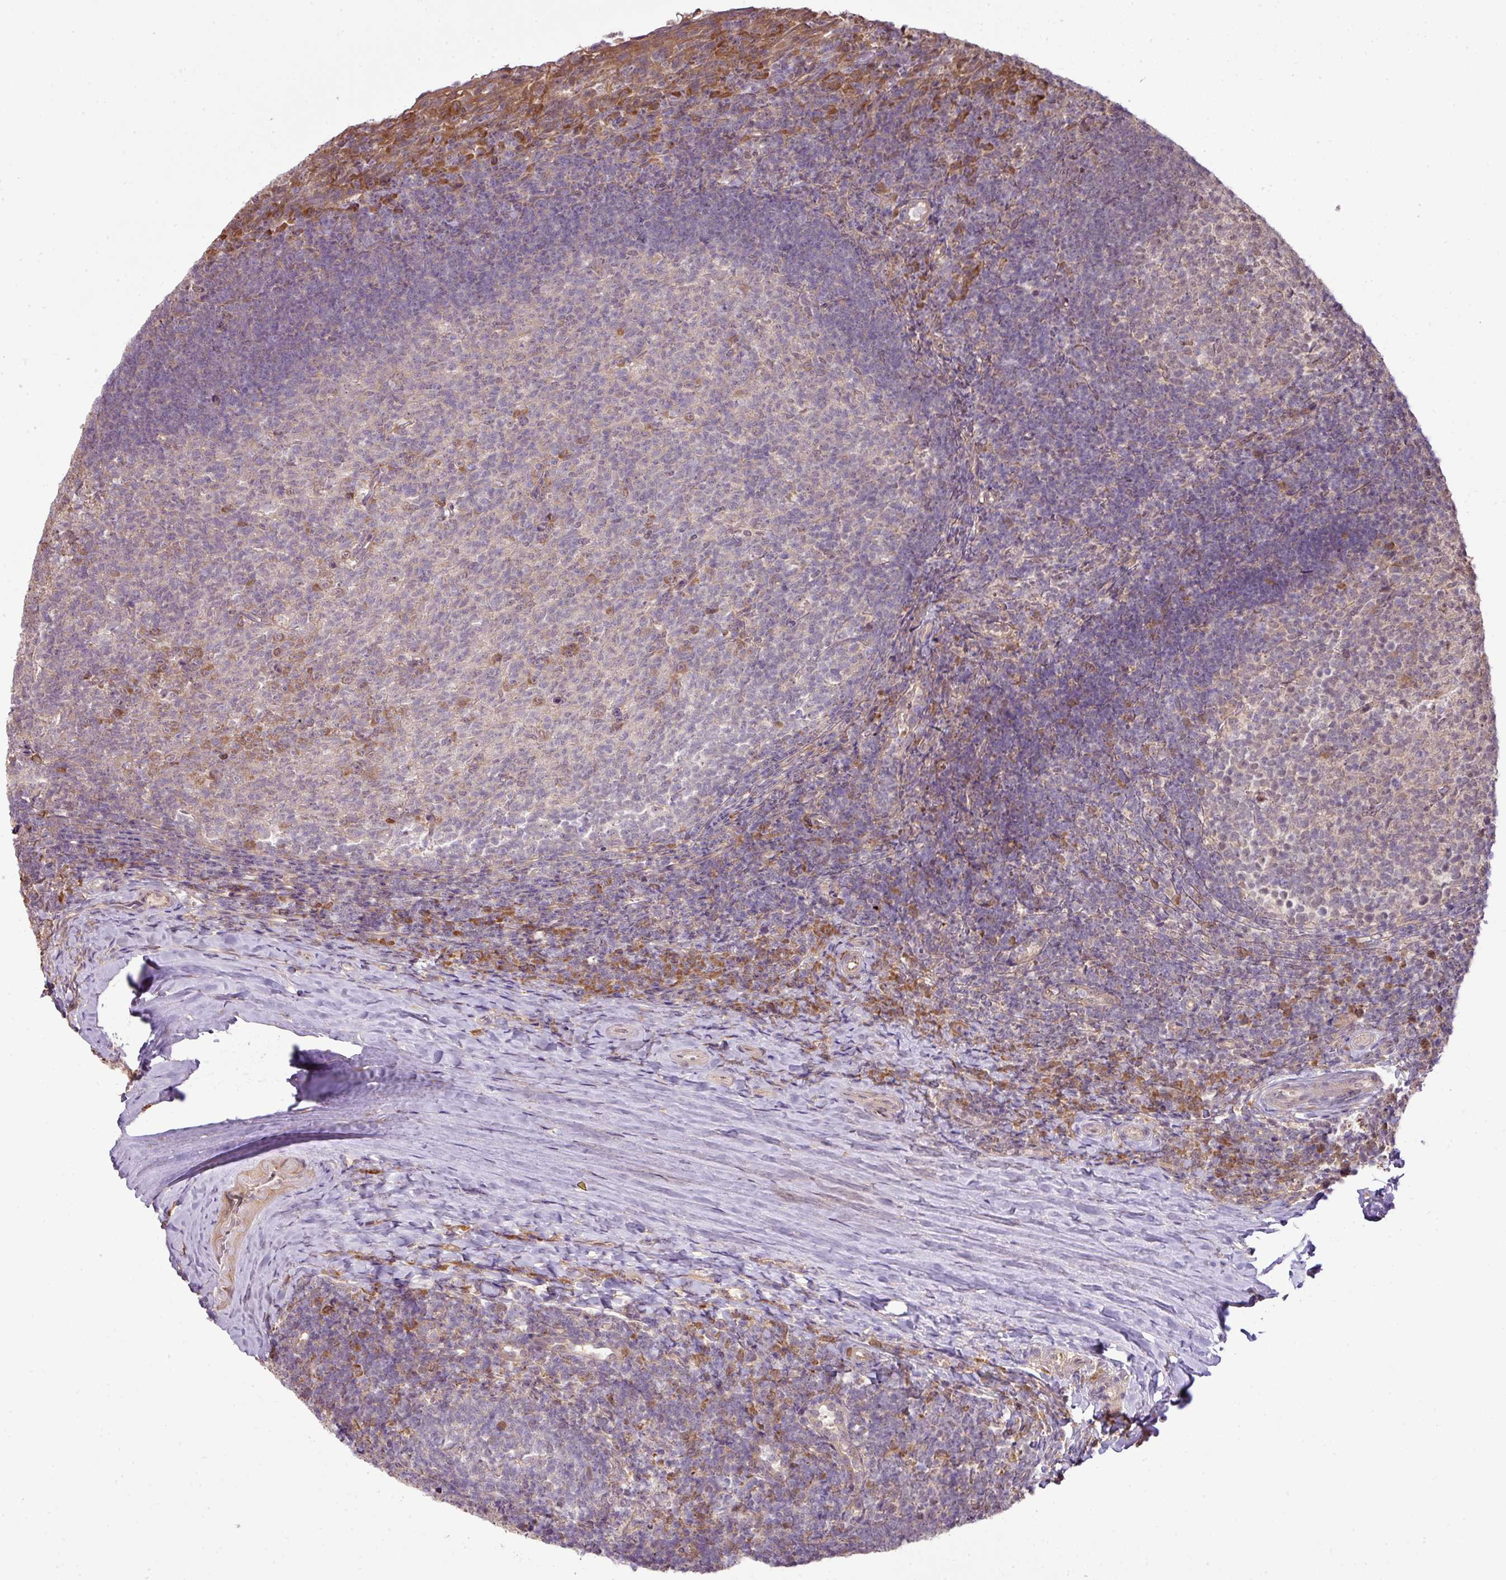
{"staining": {"intensity": "moderate", "quantity": "<25%", "location": "cytoplasmic/membranous"}, "tissue": "tonsil", "cell_type": "Germinal center cells", "image_type": "normal", "snomed": [{"axis": "morphology", "description": "Normal tissue, NOS"}, {"axis": "topography", "description": "Tonsil"}], "caption": "This histopathology image displays immunohistochemistry (IHC) staining of normal human tonsil, with low moderate cytoplasmic/membranous expression in approximately <25% of germinal center cells.", "gene": "DNAAF4", "patient": {"sex": "female", "age": 10}}